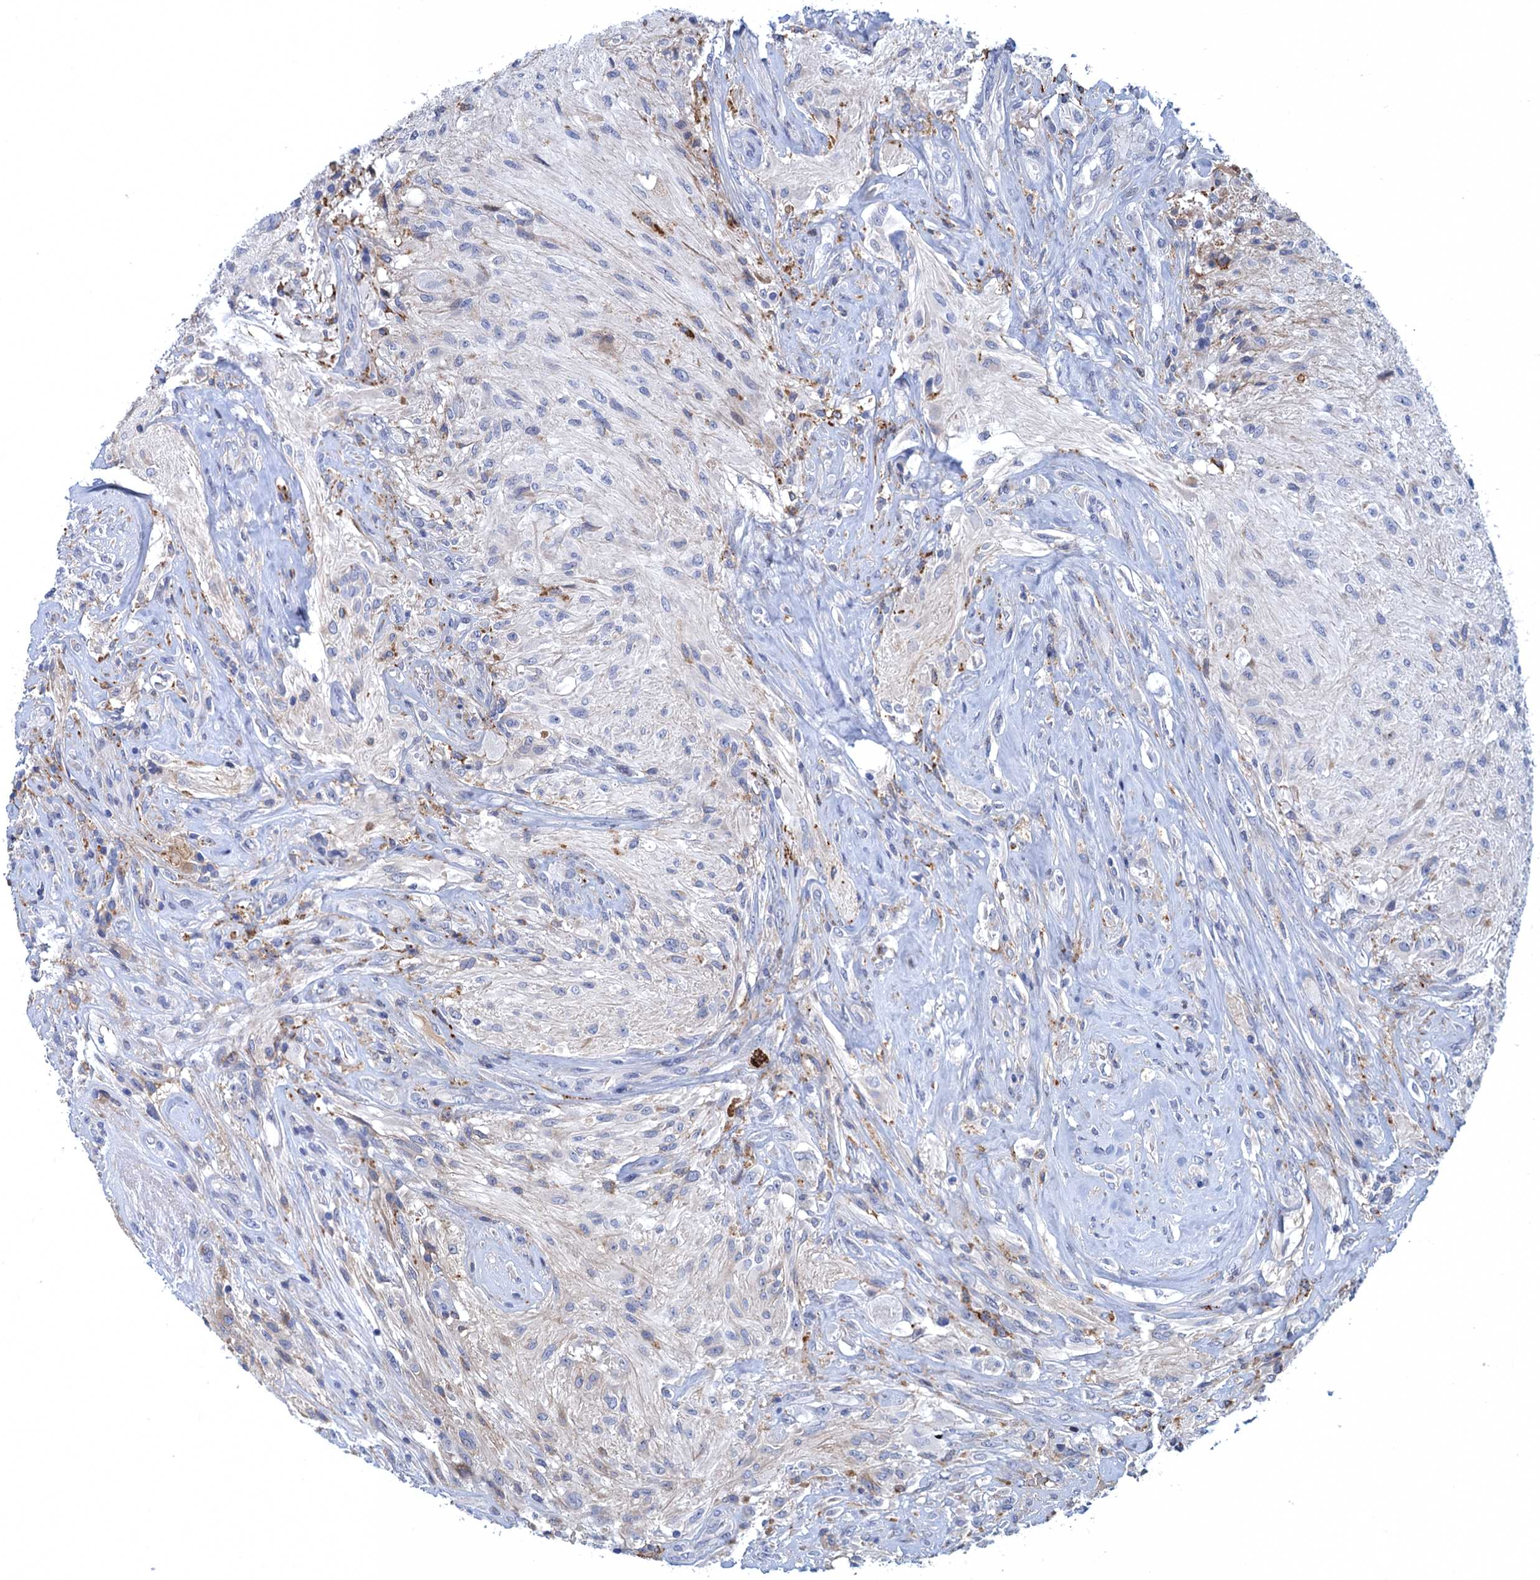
{"staining": {"intensity": "negative", "quantity": "none", "location": "none"}, "tissue": "glioma", "cell_type": "Tumor cells", "image_type": "cancer", "snomed": [{"axis": "morphology", "description": "Glioma, malignant, High grade"}, {"axis": "topography", "description": "Brain"}], "caption": "Tumor cells show no significant protein staining in high-grade glioma (malignant).", "gene": "DNHD1", "patient": {"sex": "male", "age": 56}}